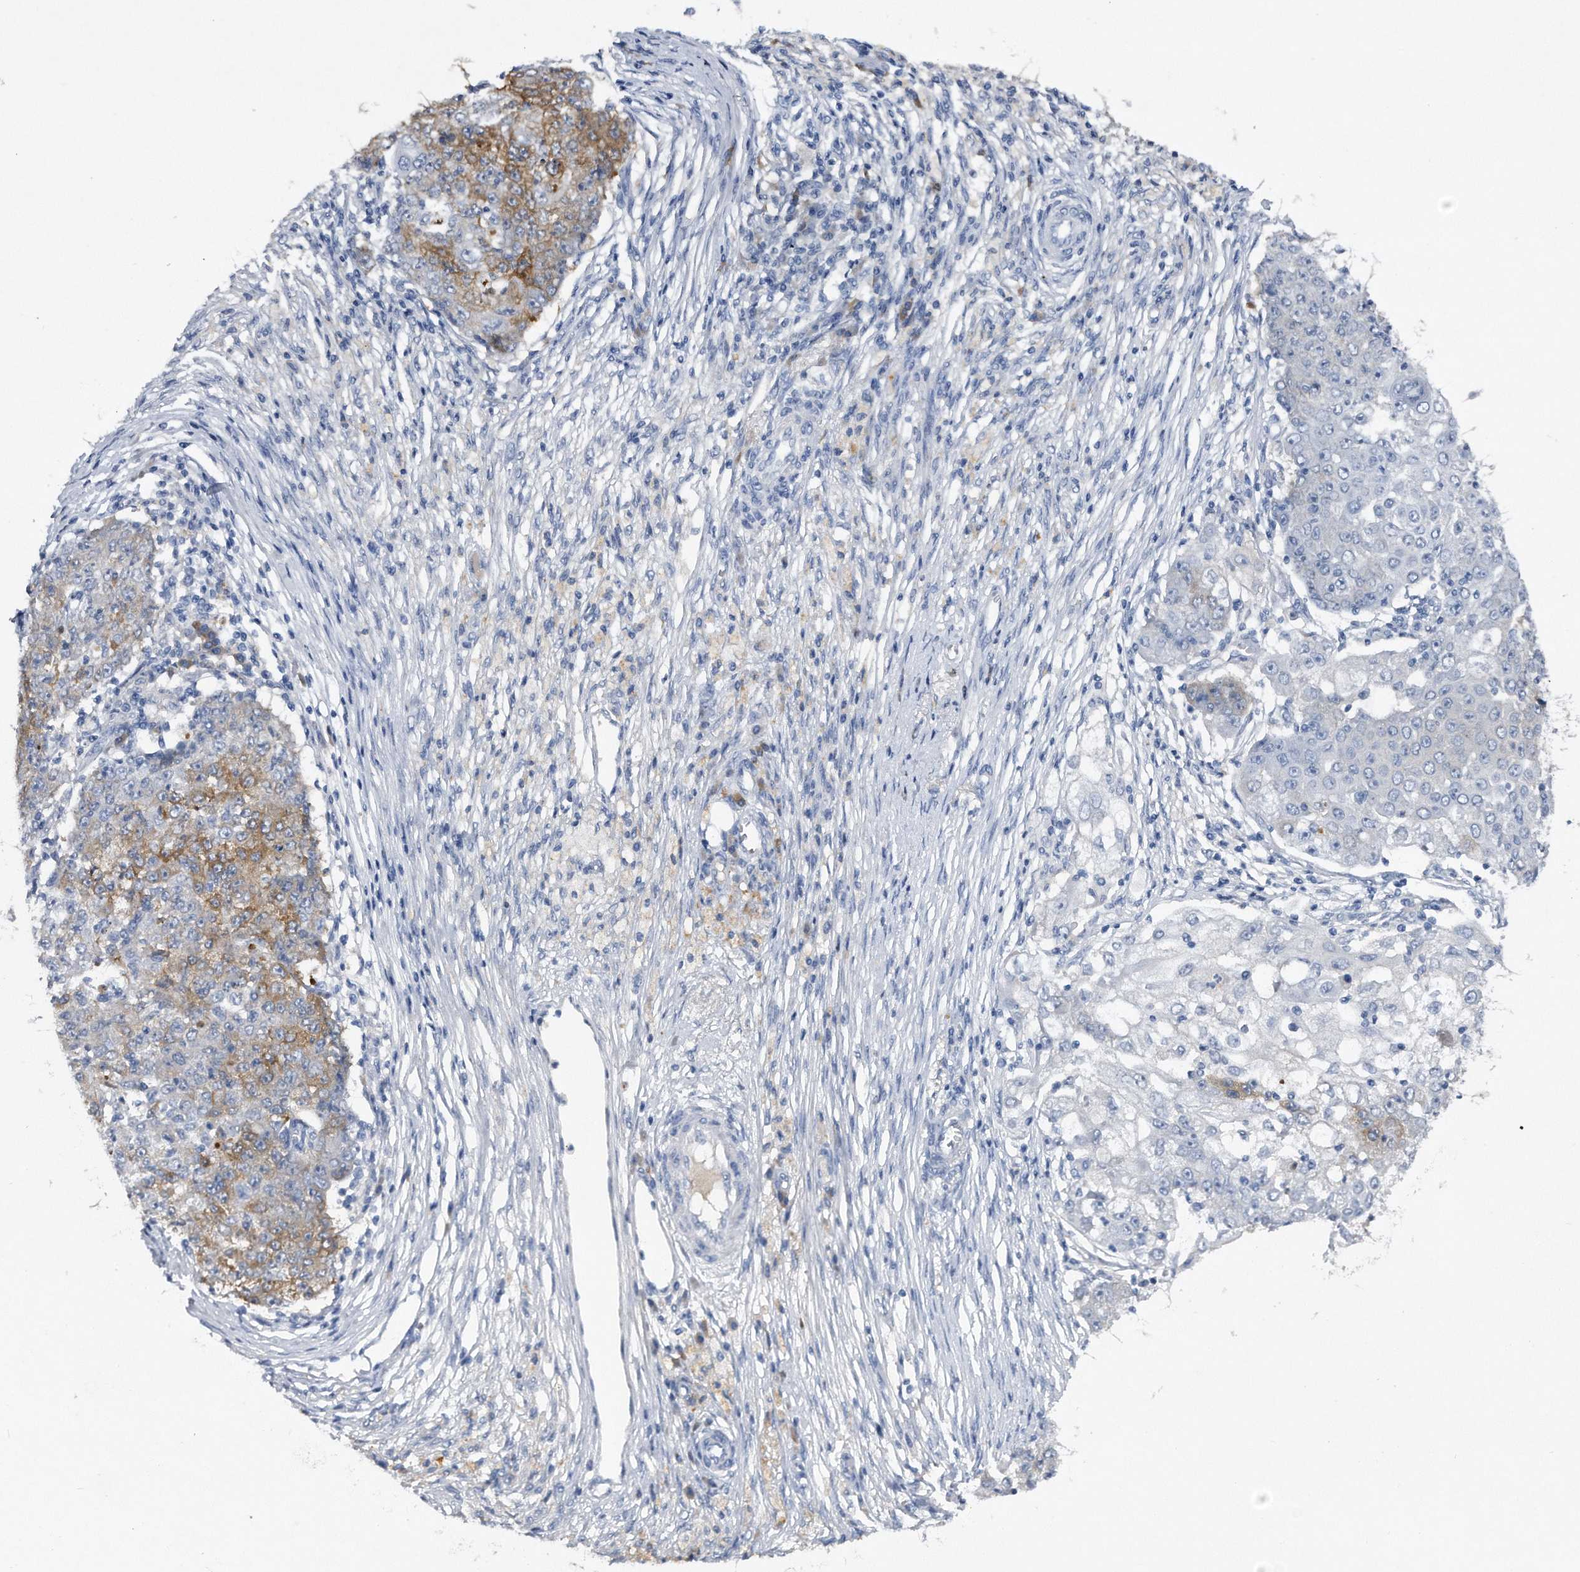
{"staining": {"intensity": "moderate", "quantity": "<25%", "location": "cytoplasmic/membranous"}, "tissue": "ovarian cancer", "cell_type": "Tumor cells", "image_type": "cancer", "snomed": [{"axis": "morphology", "description": "Carcinoma, endometroid"}, {"axis": "topography", "description": "Ovary"}], "caption": "This histopathology image reveals immunohistochemistry (IHC) staining of endometroid carcinoma (ovarian), with low moderate cytoplasmic/membranous staining in approximately <25% of tumor cells.", "gene": "ASNS", "patient": {"sex": "female", "age": 42}}